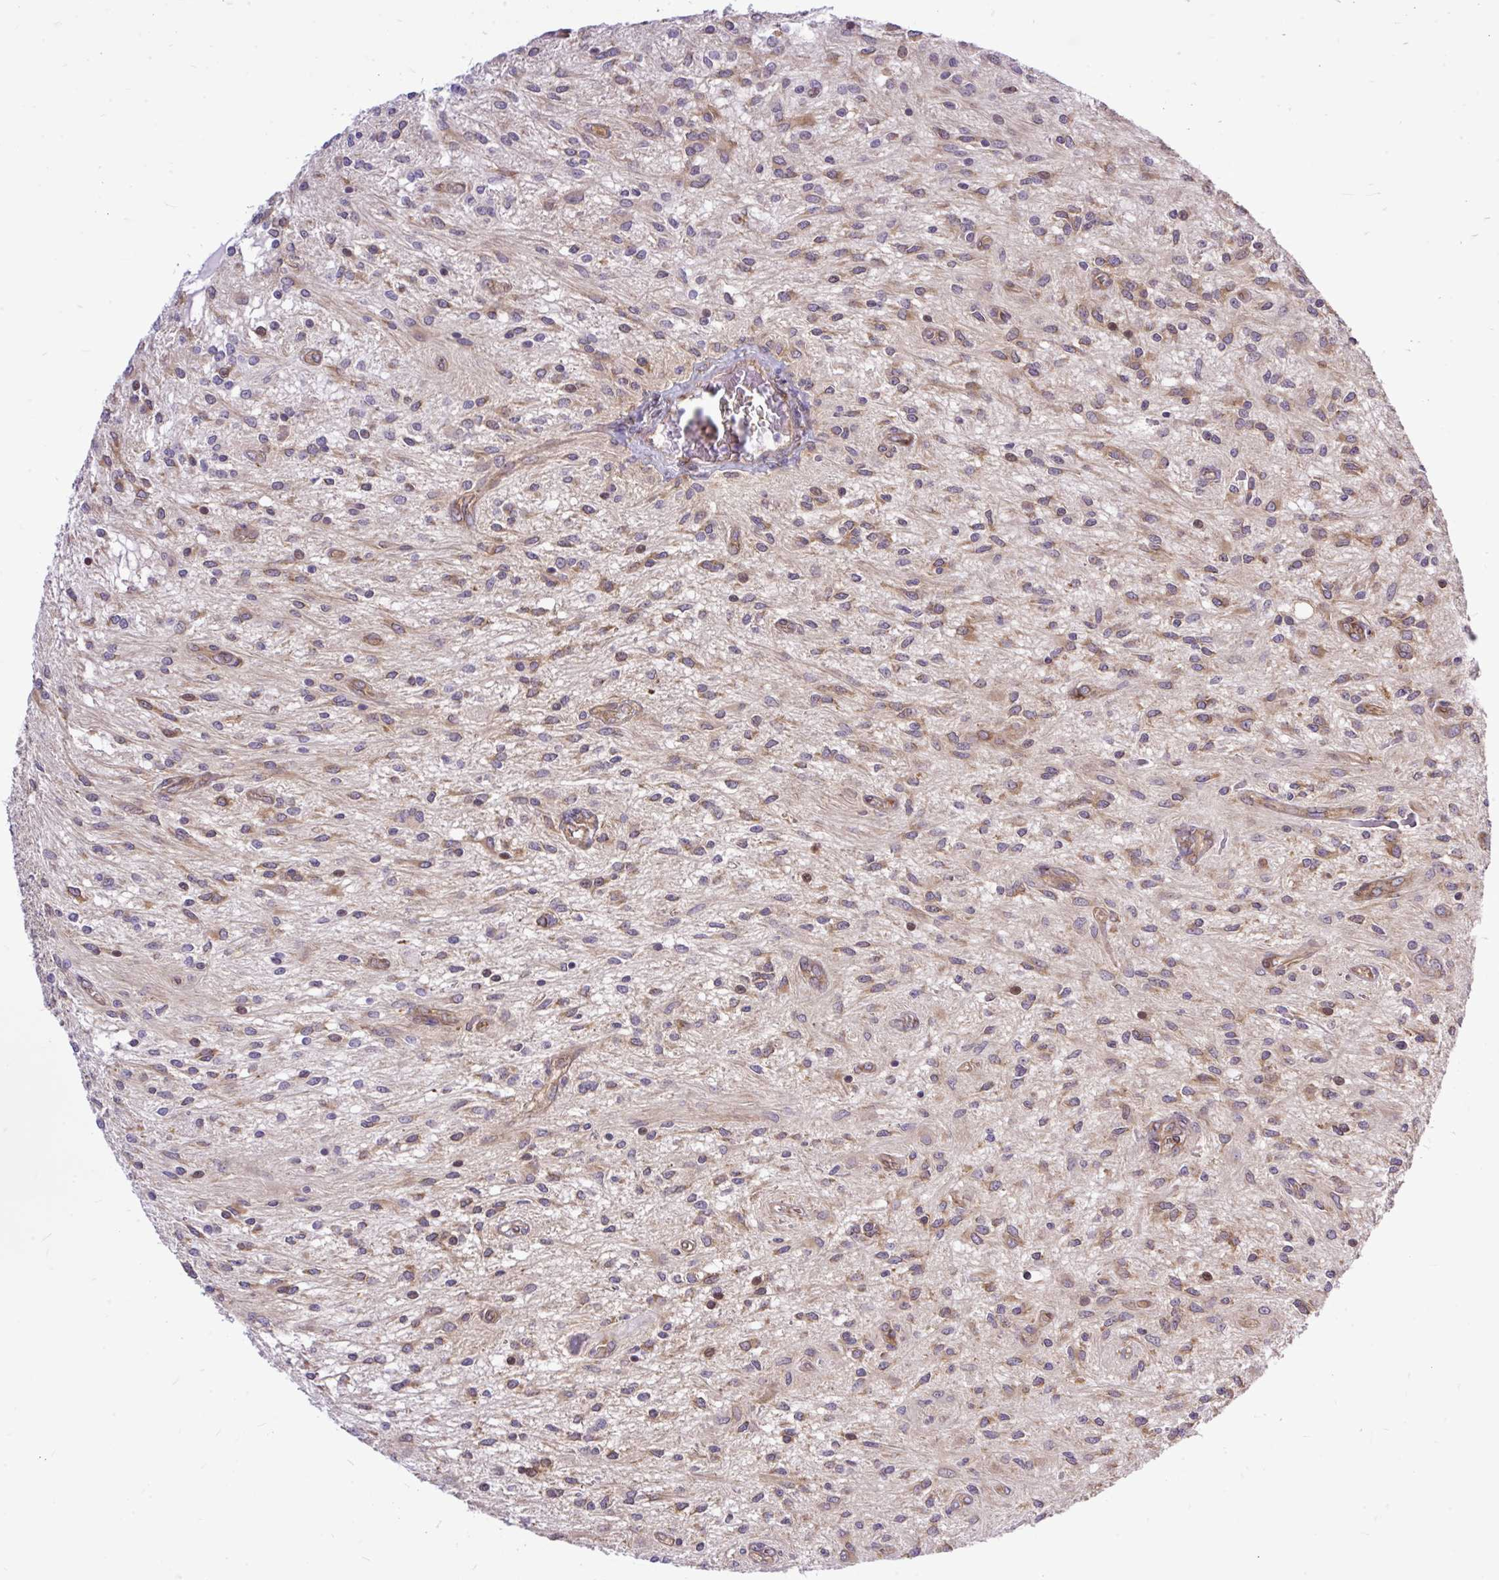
{"staining": {"intensity": "weak", "quantity": "<25%", "location": "cytoplasmic/membranous"}, "tissue": "glioma", "cell_type": "Tumor cells", "image_type": "cancer", "snomed": [{"axis": "morphology", "description": "Glioma, malignant, Low grade"}, {"axis": "topography", "description": "Cerebellum"}], "caption": "Immunohistochemistry (IHC) photomicrograph of neoplastic tissue: glioma stained with DAB reveals no significant protein expression in tumor cells. (Brightfield microscopy of DAB immunohistochemistry at high magnification).", "gene": "TRIM17", "patient": {"sex": "female", "age": 14}}